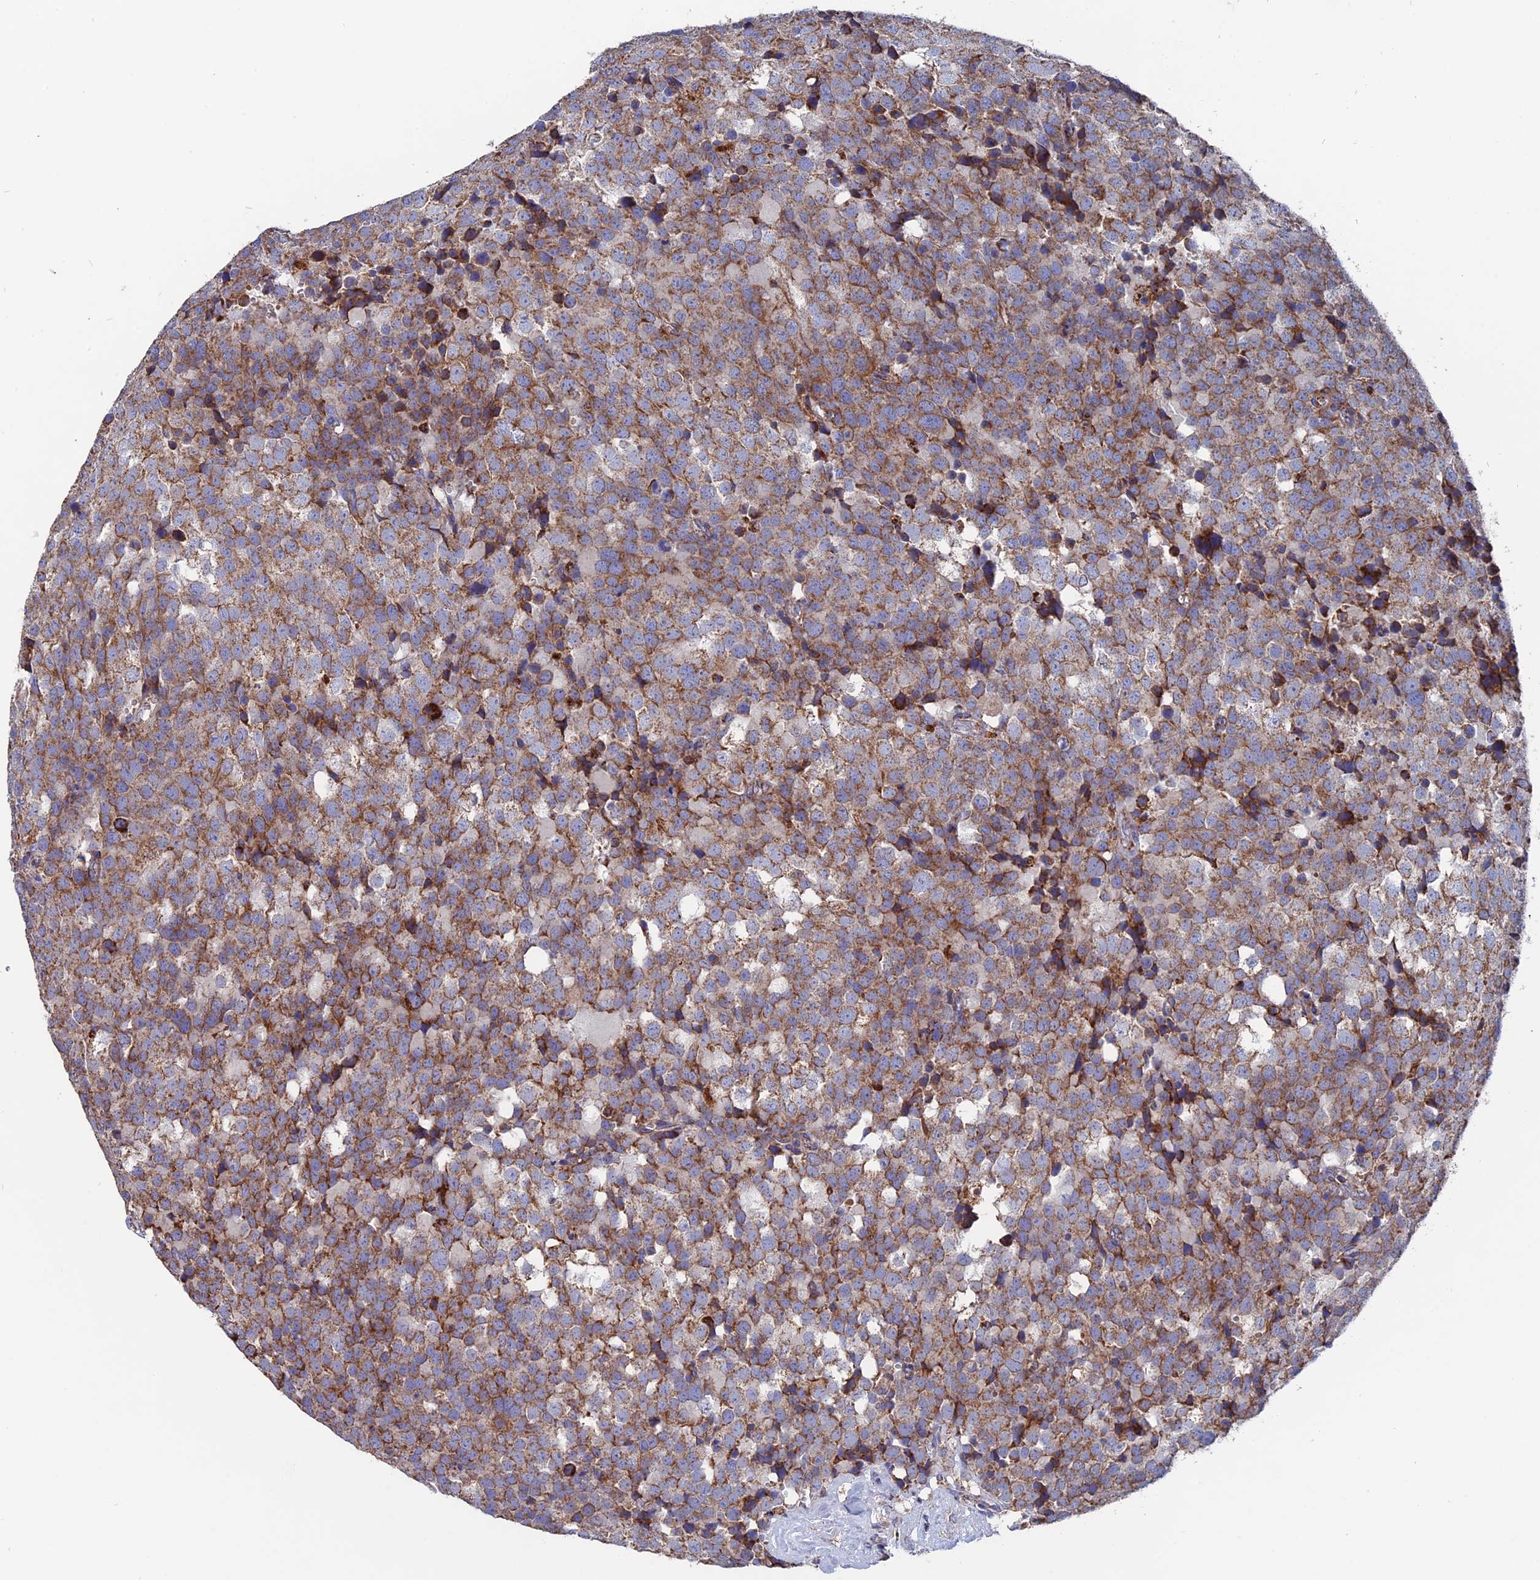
{"staining": {"intensity": "moderate", "quantity": ">75%", "location": "cytoplasmic/membranous"}, "tissue": "testis cancer", "cell_type": "Tumor cells", "image_type": "cancer", "snomed": [{"axis": "morphology", "description": "Seminoma, NOS"}, {"axis": "topography", "description": "Testis"}], "caption": "About >75% of tumor cells in human testis seminoma show moderate cytoplasmic/membranous protein expression as visualized by brown immunohistochemical staining.", "gene": "TGFA", "patient": {"sex": "male", "age": 71}}